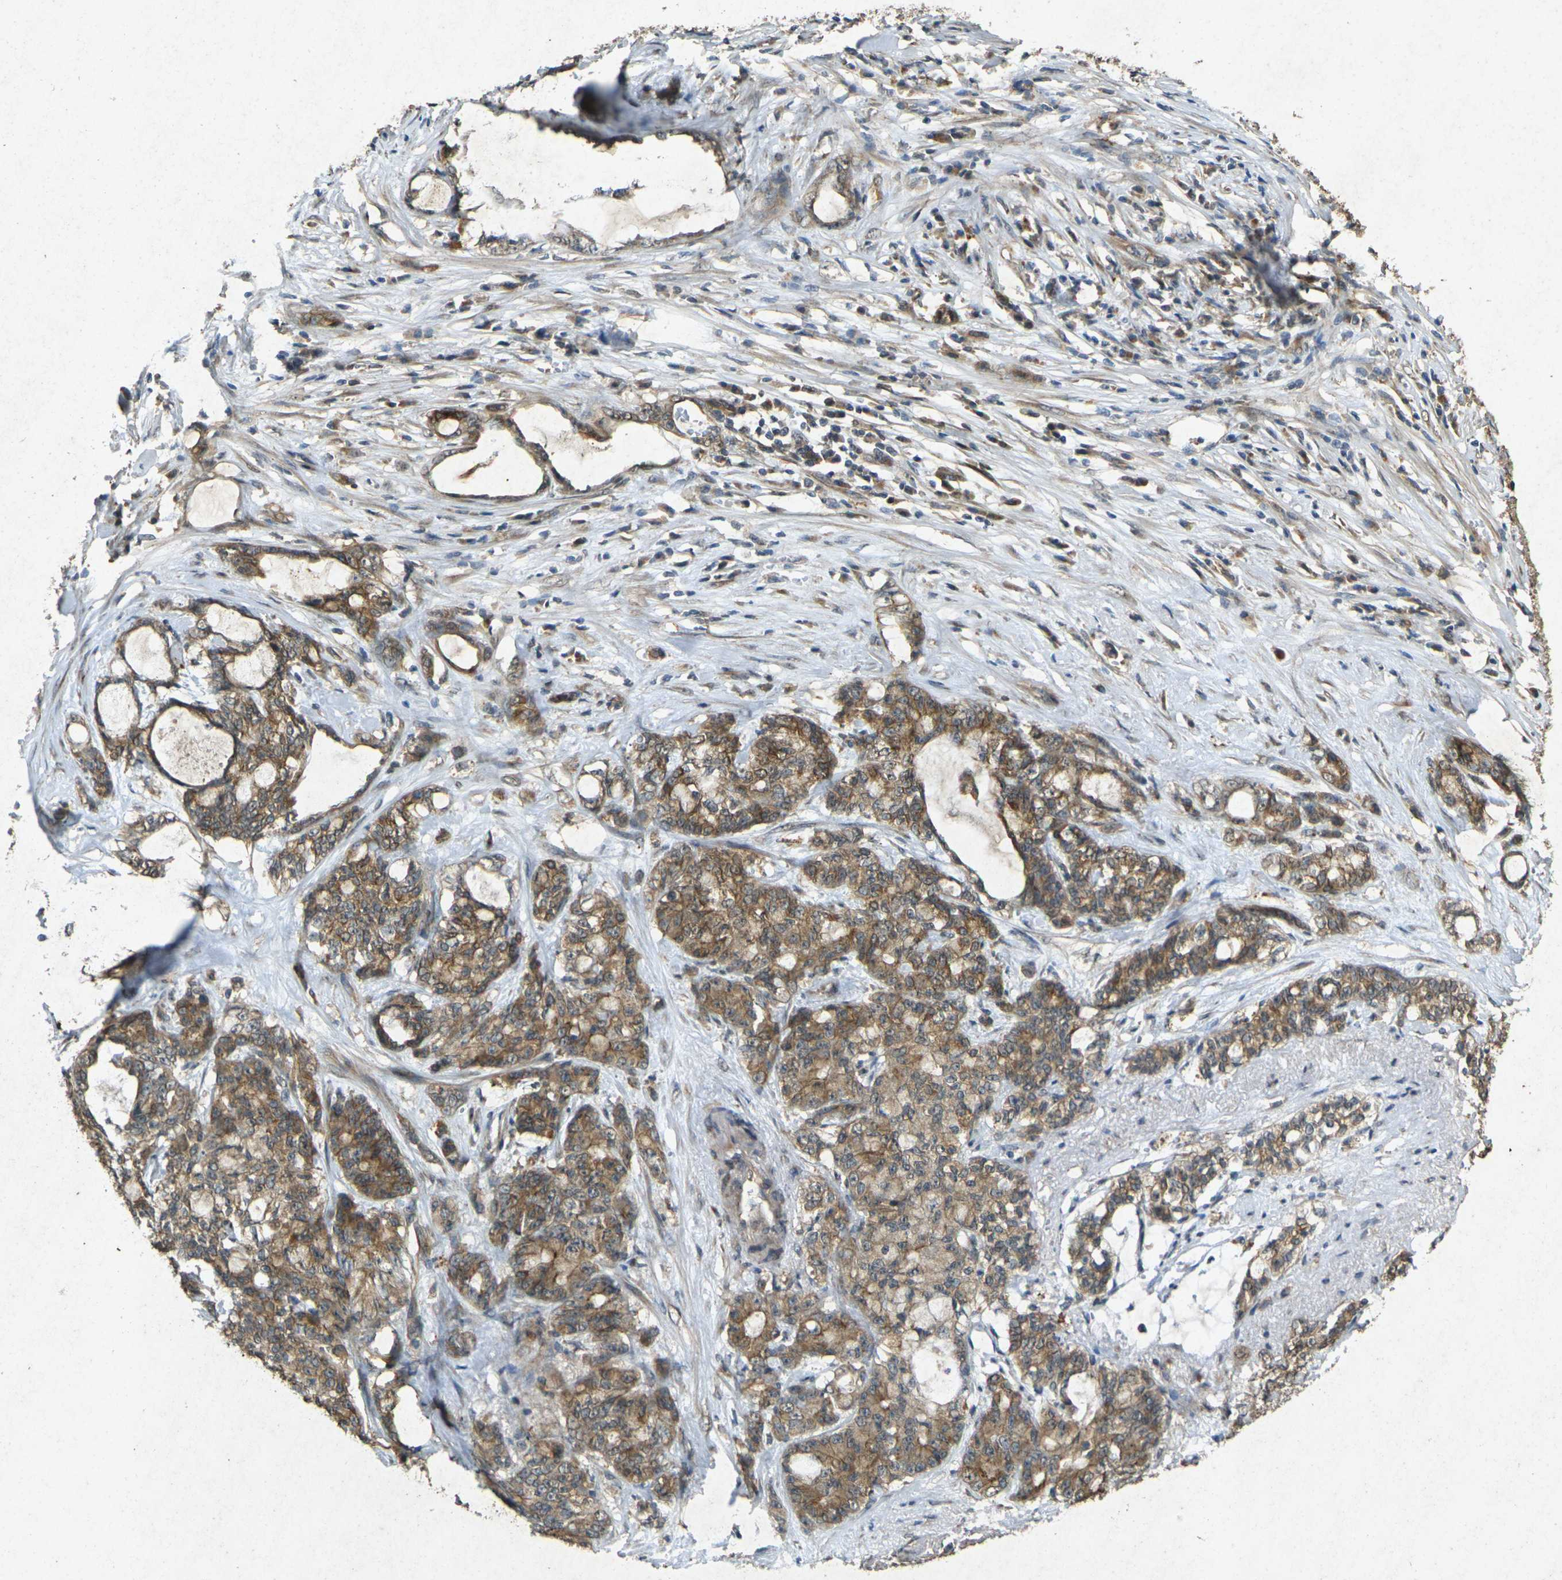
{"staining": {"intensity": "moderate", "quantity": ">75%", "location": "cytoplasmic/membranous"}, "tissue": "pancreatic cancer", "cell_type": "Tumor cells", "image_type": "cancer", "snomed": [{"axis": "morphology", "description": "Adenocarcinoma, NOS"}, {"axis": "topography", "description": "Pancreas"}], "caption": "DAB immunohistochemical staining of pancreatic cancer exhibits moderate cytoplasmic/membranous protein positivity in about >75% of tumor cells.", "gene": "RGMA", "patient": {"sex": "female", "age": 73}}